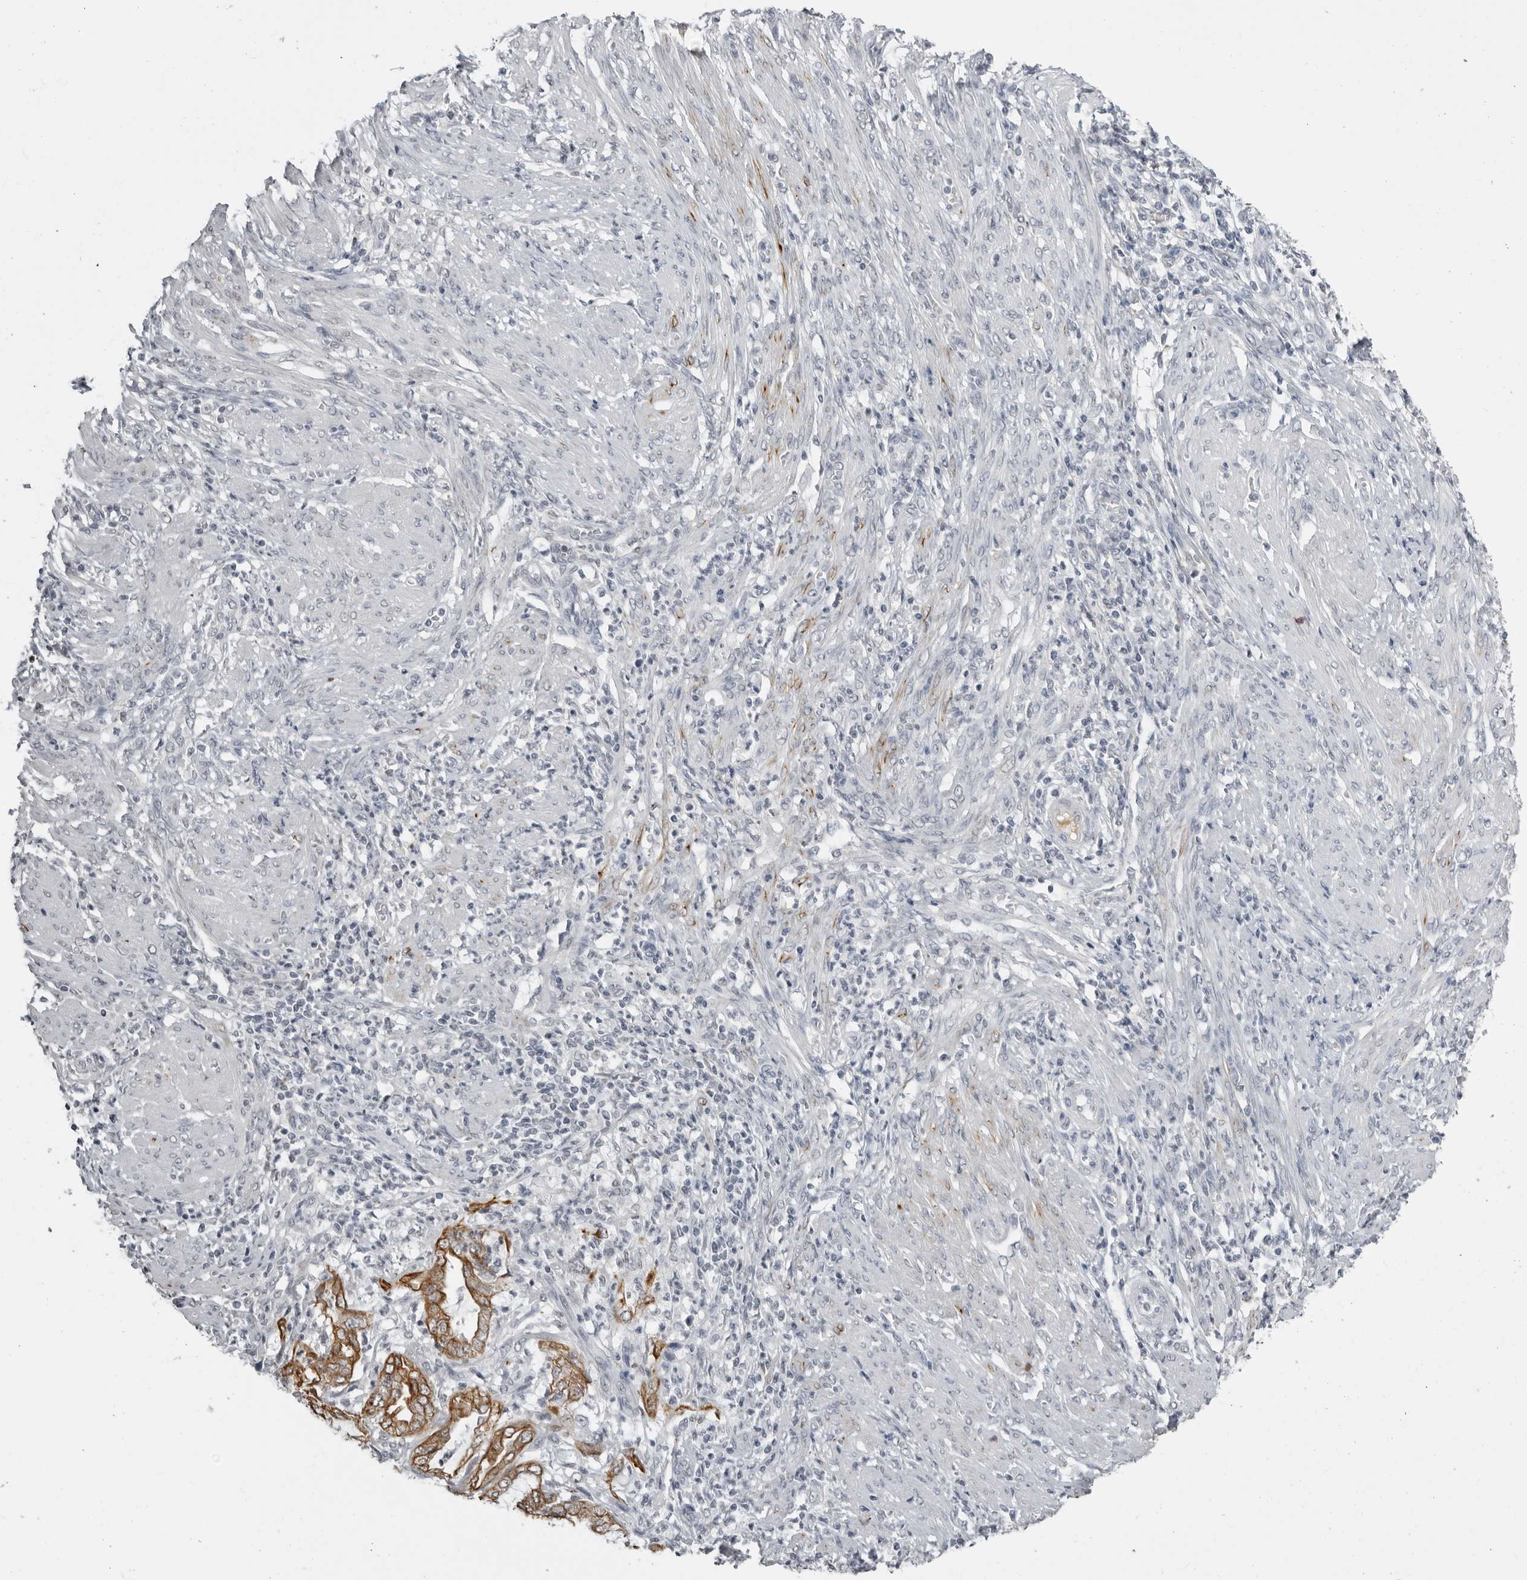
{"staining": {"intensity": "moderate", "quantity": ">75%", "location": "cytoplasmic/membranous"}, "tissue": "endometrial cancer", "cell_type": "Tumor cells", "image_type": "cancer", "snomed": [{"axis": "morphology", "description": "Adenocarcinoma, NOS"}, {"axis": "topography", "description": "Endometrium"}], "caption": "Endometrial adenocarcinoma stained with immunohistochemistry (IHC) reveals moderate cytoplasmic/membranous positivity in about >75% of tumor cells.", "gene": "SERPINF2", "patient": {"sex": "female", "age": 51}}